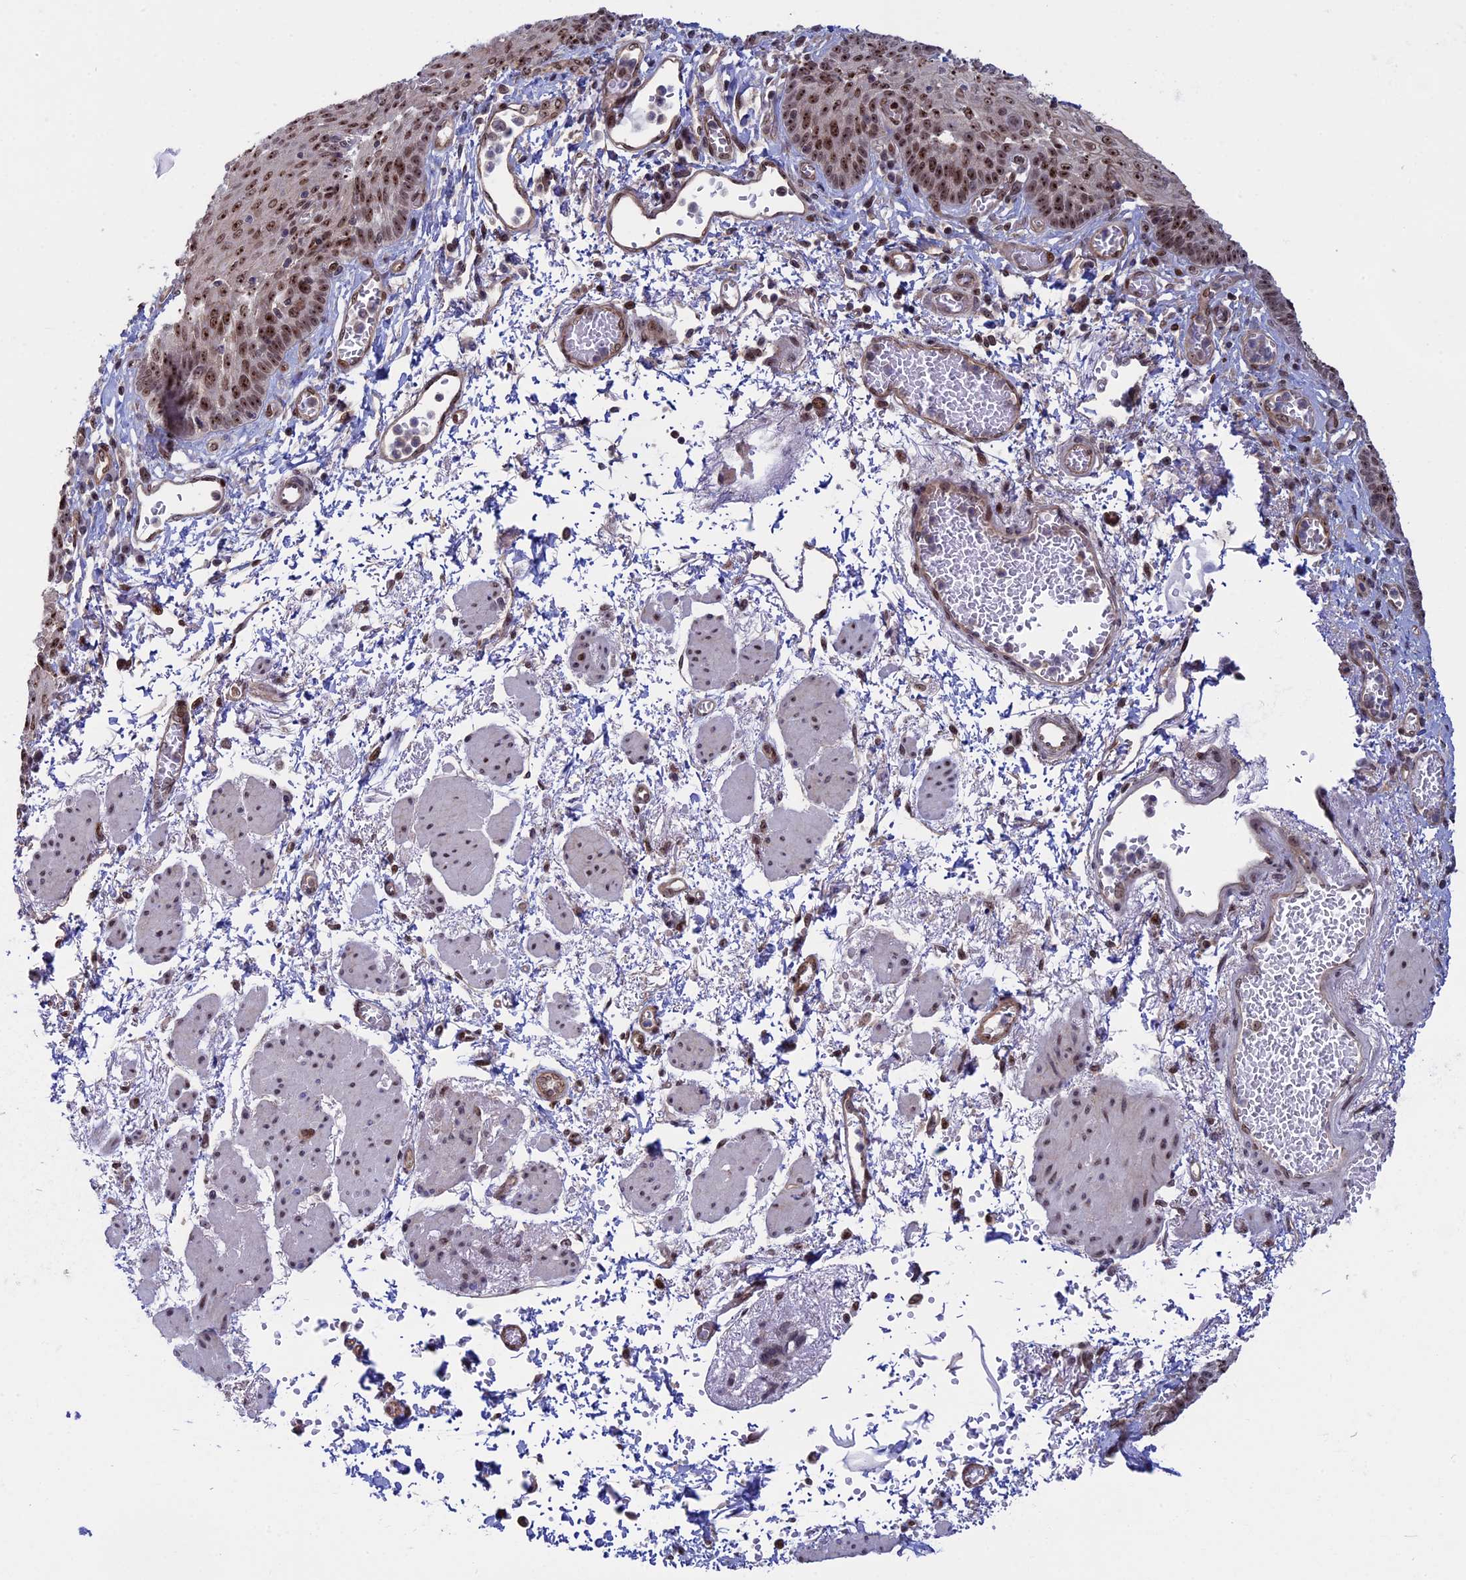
{"staining": {"intensity": "moderate", "quantity": ">75%", "location": "cytoplasmic/membranous,nuclear"}, "tissue": "esophagus", "cell_type": "Squamous epithelial cells", "image_type": "normal", "snomed": [{"axis": "morphology", "description": "Normal tissue, NOS"}, {"axis": "topography", "description": "Esophagus"}], "caption": "Esophagus stained with immunohistochemistry exhibits moderate cytoplasmic/membranous,nuclear staining in about >75% of squamous epithelial cells.", "gene": "CCDC86", "patient": {"sex": "male", "age": 81}}